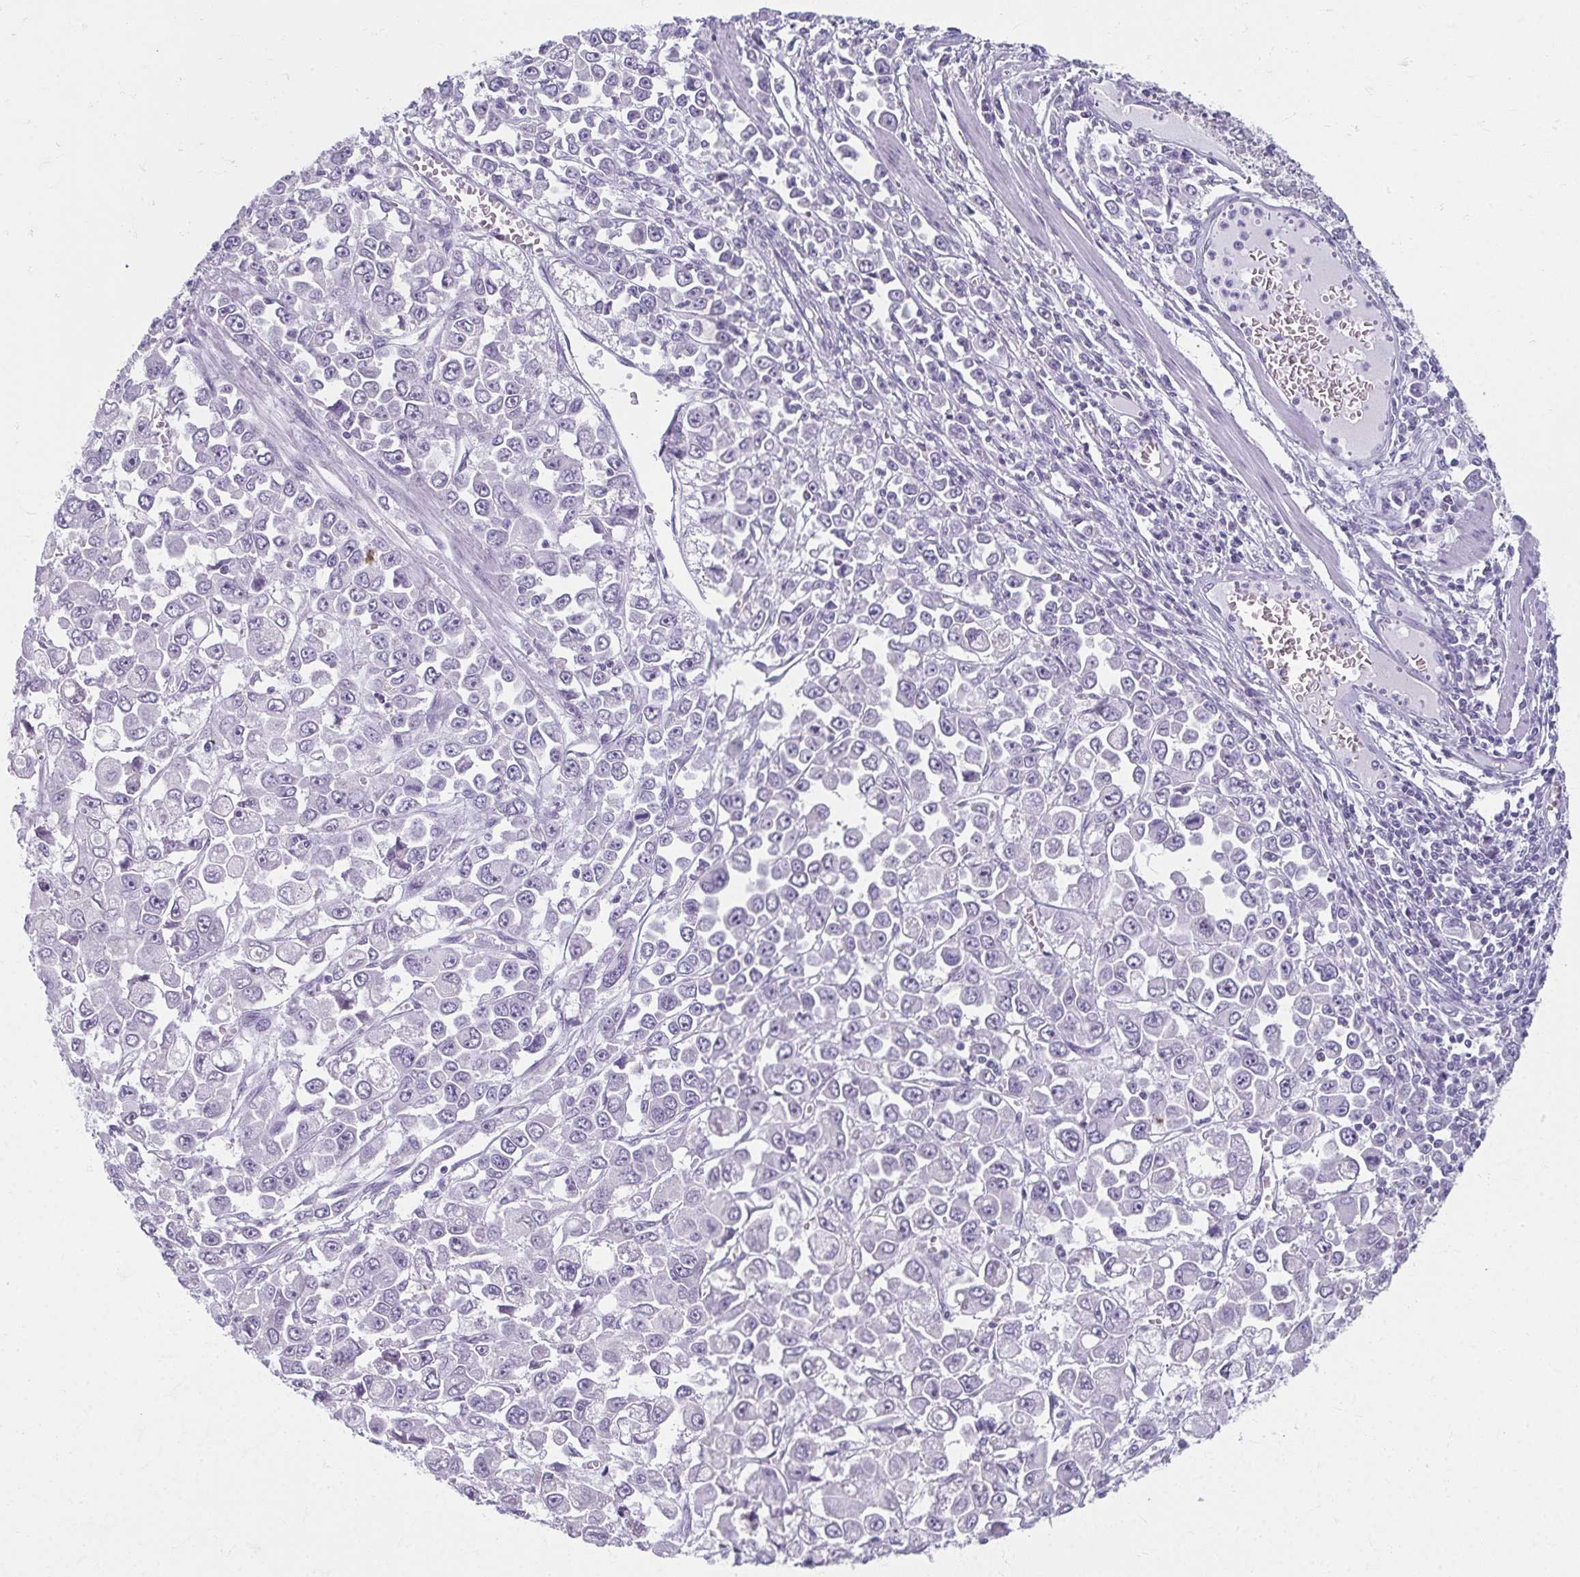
{"staining": {"intensity": "negative", "quantity": "none", "location": "none"}, "tissue": "stomach cancer", "cell_type": "Tumor cells", "image_type": "cancer", "snomed": [{"axis": "morphology", "description": "Adenocarcinoma, NOS"}, {"axis": "topography", "description": "Stomach, upper"}], "caption": "Micrograph shows no significant protein expression in tumor cells of stomach cancer.", "gene": "MOBP", "patient": {"sex": "male", "age": 70}}